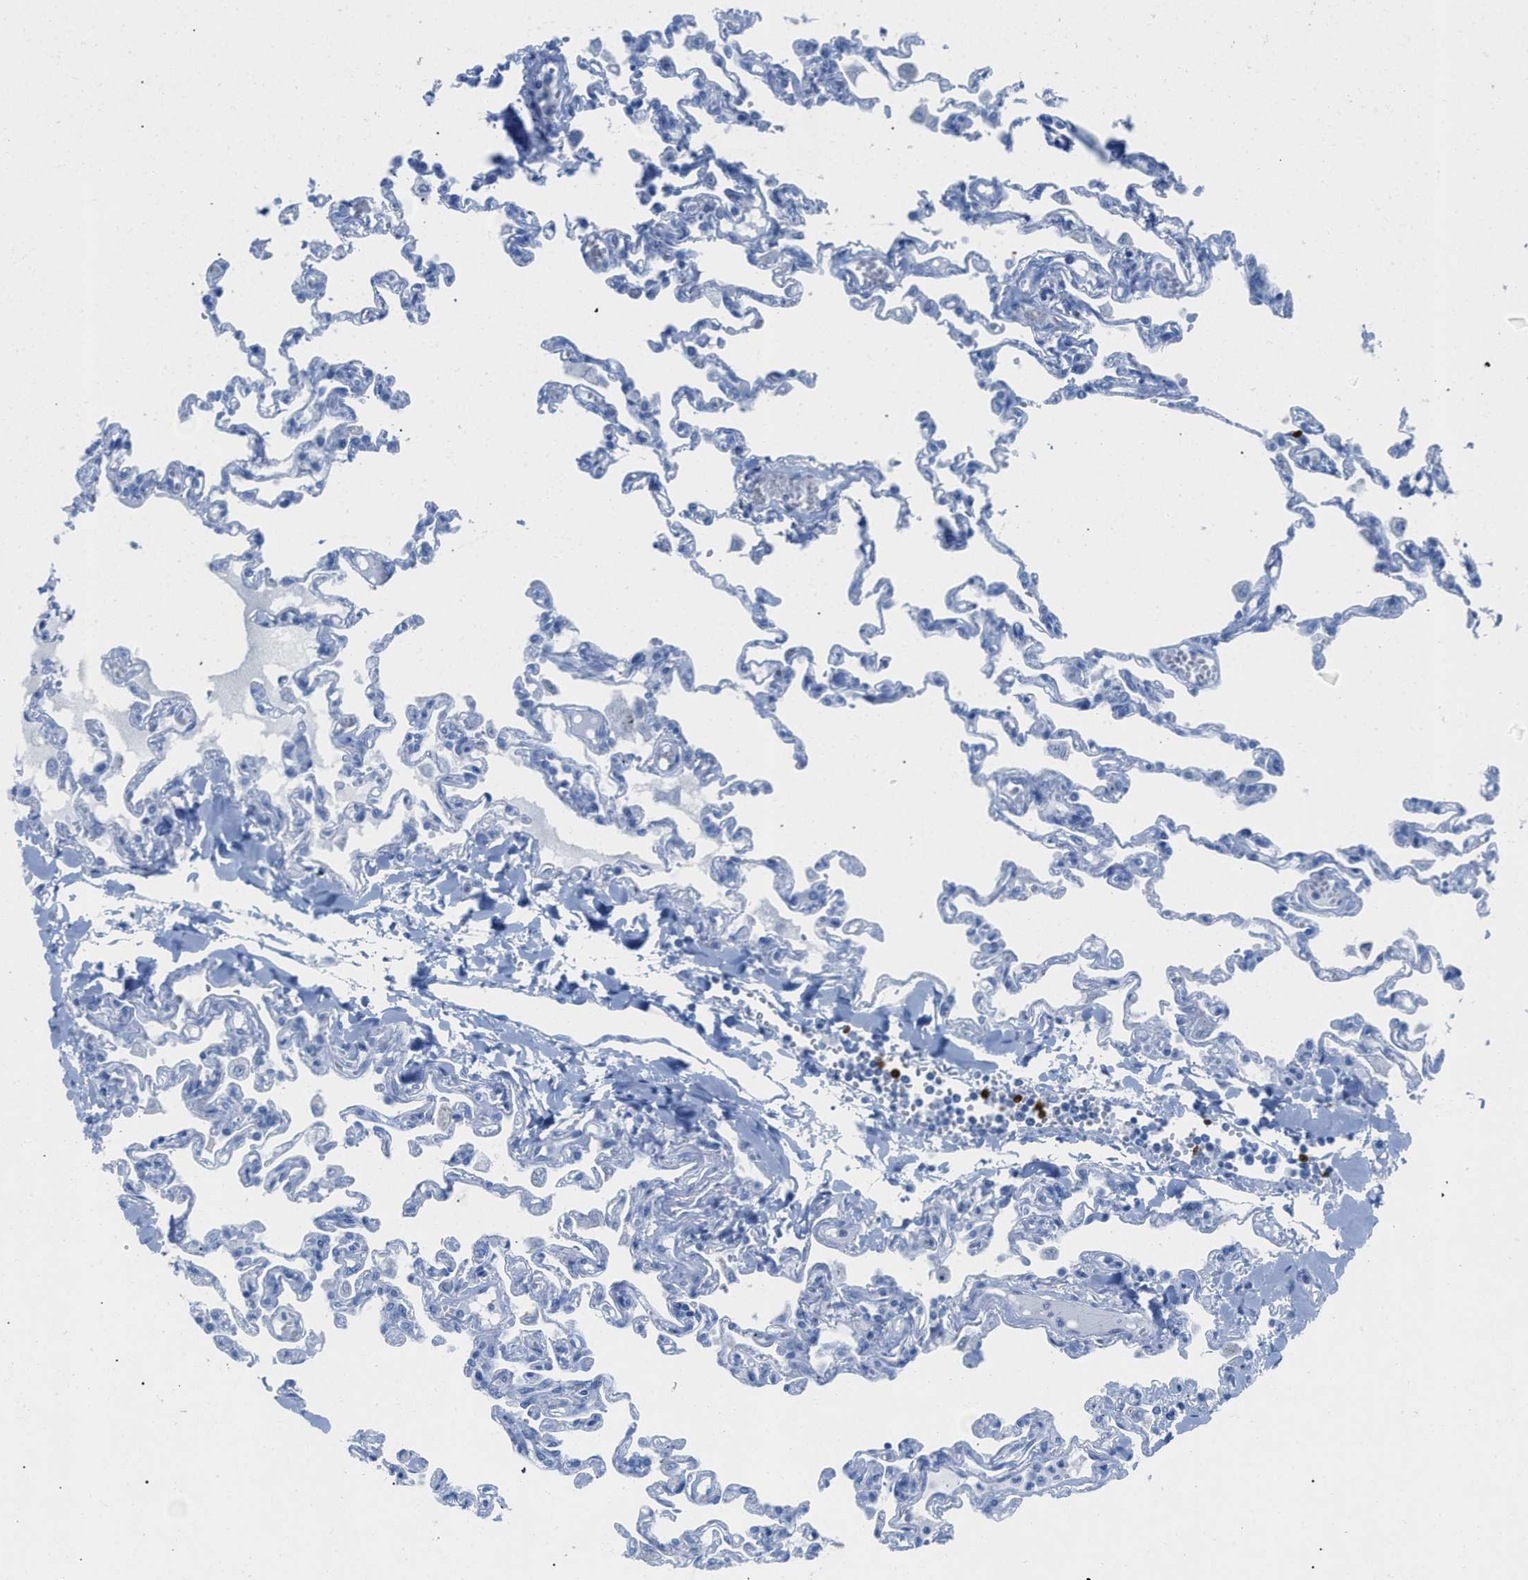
{"staining": {"intensity": "negative", "quantity": "none", "location": "none"}, "tissue": "lung", "cell_type": "Alveolar cells", "image_type": "normal", "snomed": [{"axis": "morphology", "description": "Normal tissue, NOS"}, {"axis": "topography", "description": "Lung"}], "caption": "Immunohistochemistry (IHC) micrograph of unremarkable lung: human lung stained with DAB (3,3'-diaminobenzidine) displays no significant protein positivity in alveolar cells. The staining was performed using DAB (3,3'-diaminobenzidine) to visualize the protein expression in brown, while the nuclei were stained in blue with hematoxylin (Magnification: 20x).", "gene": "TCL1A", "patient": {"sex": "male", "age": 21}}